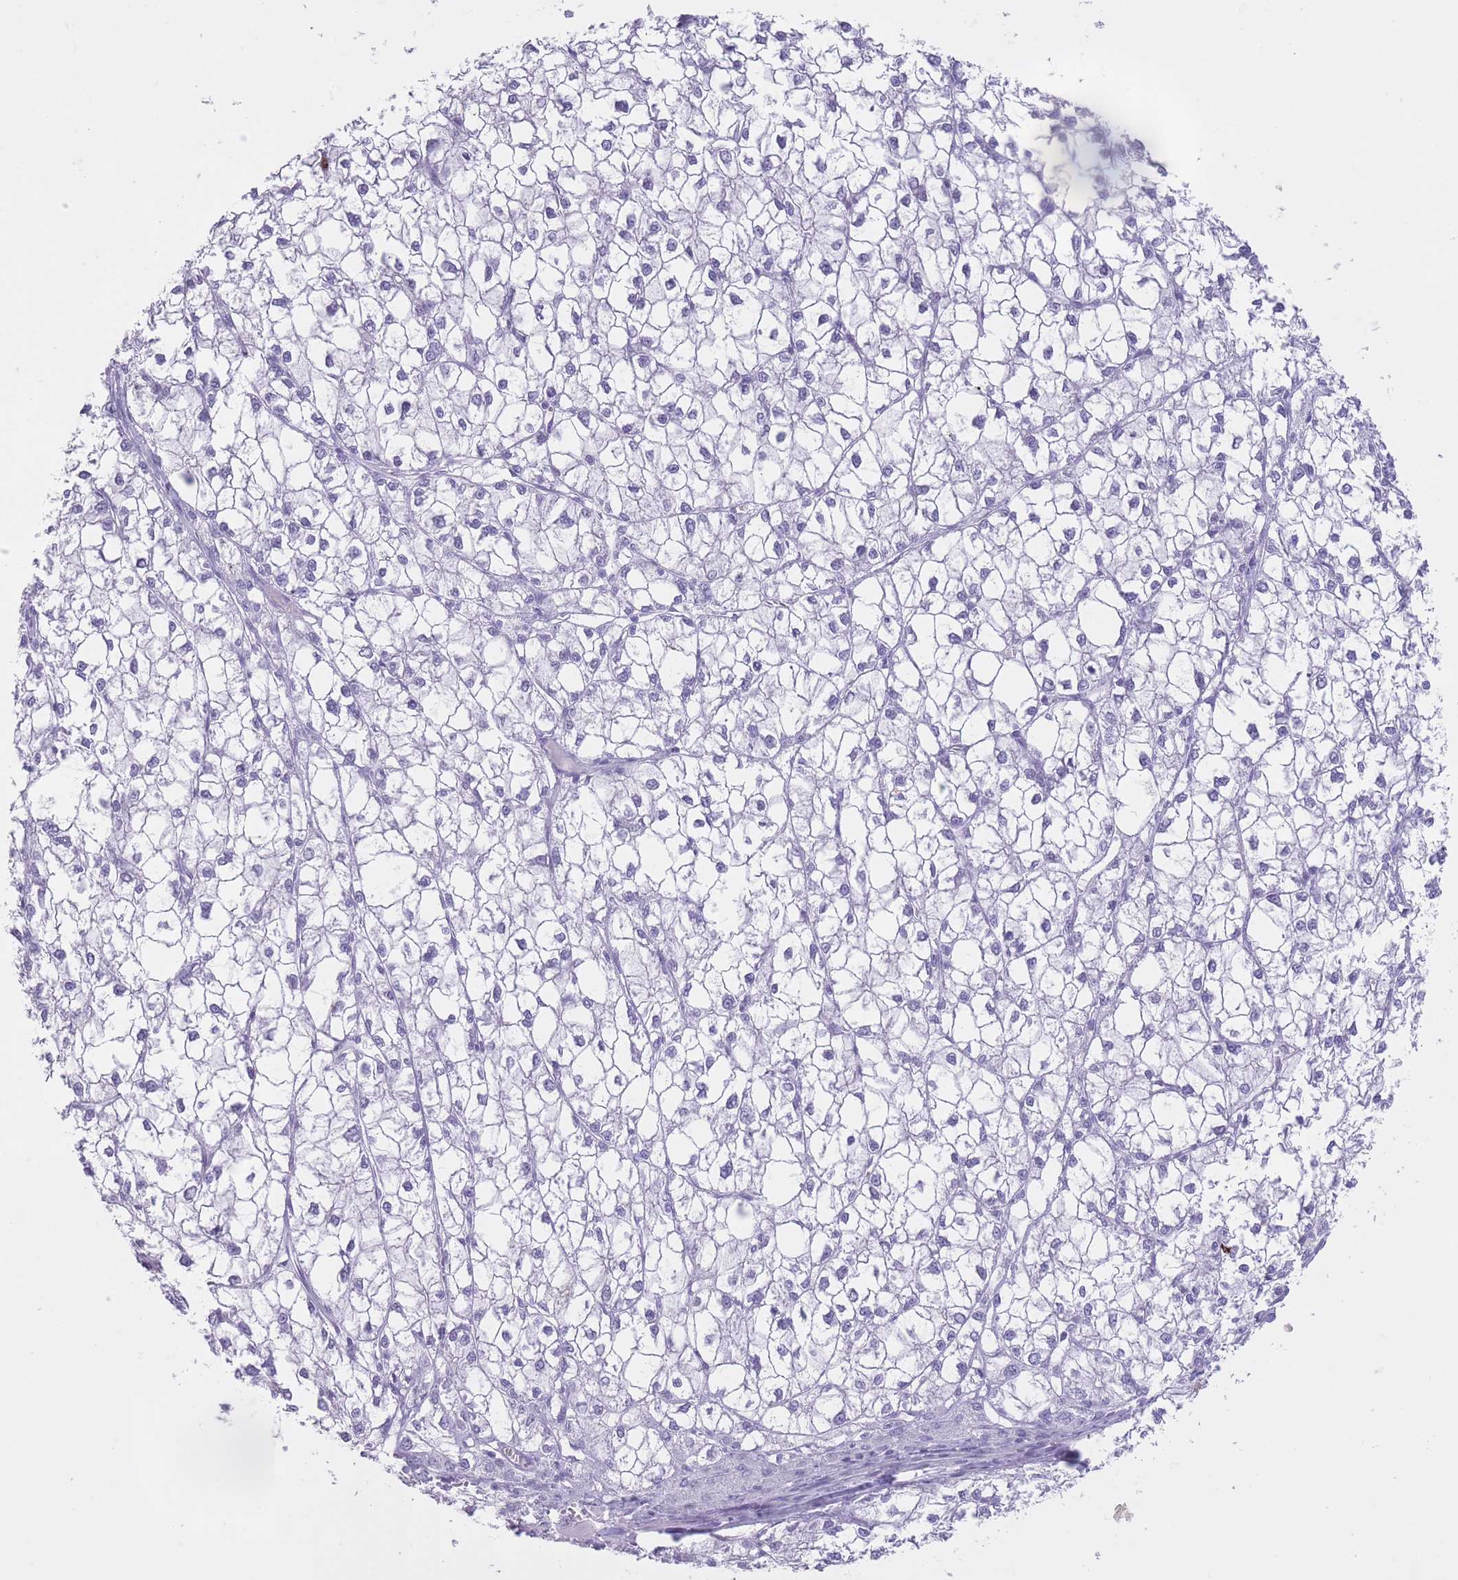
{"staining": {"intensity": "negative", "quantity": "none", "location": "none"}, "tissue": "liver cancer", "cell_type": "Tumor cells", "image_type": "cancer", "snomed": [{"axis": "morphology", "description": "Carcinoma, Hepatocellular, NOS"}, {"axis": "topography", "description": "Liver"}], "caption": "This micrograph is of liver hepatocellular carcinoma stained with immunohistochemistry (IHC) to label a protein in brown with the nuclei are counter-stained blue. There is no positivity in tumor cells.", "gene": "OR4F21", "patient": {"sex": "female", "age": 43}}